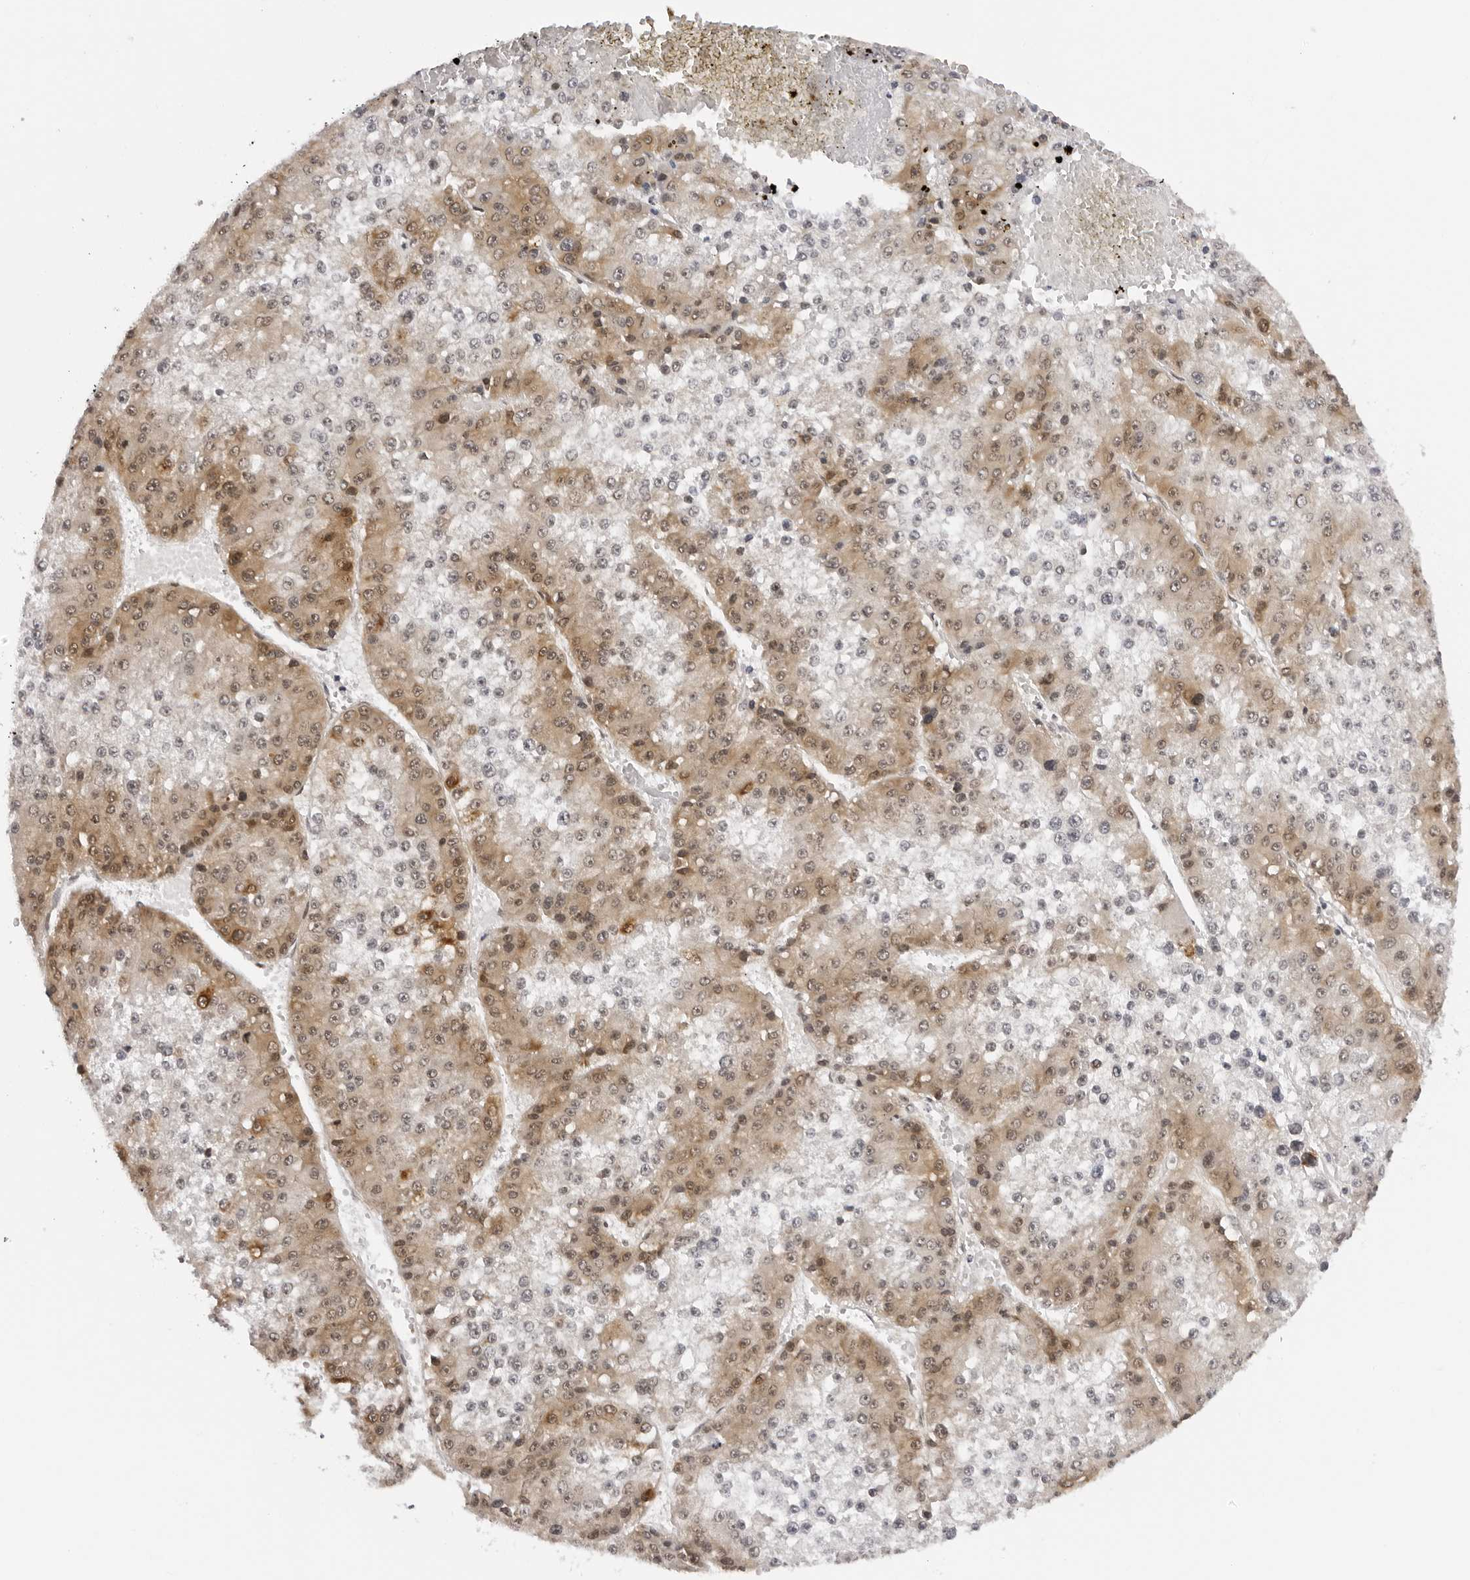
{"staining": {"intensity": "moderate", "quantity": "25%-75%", "location": "cytoplasmic/membranous,nuclear"}, "tissue": "liver cancer", "cell_type": "Tumor cells", "image_type": "cancer", "snomed": [{"axis": "morphology", "description": "Carcinoma, Hepatocellular, NOS"}, {"axis": "topography", "description": "Liver"}], "caption": "Liver cancer stained for a protein demonstrates moderate cytoplasmic/membranous and nuclear positivity in tumor cells.", "gene": "WDR77", "patient": {"sex": "female", "age": 73}}